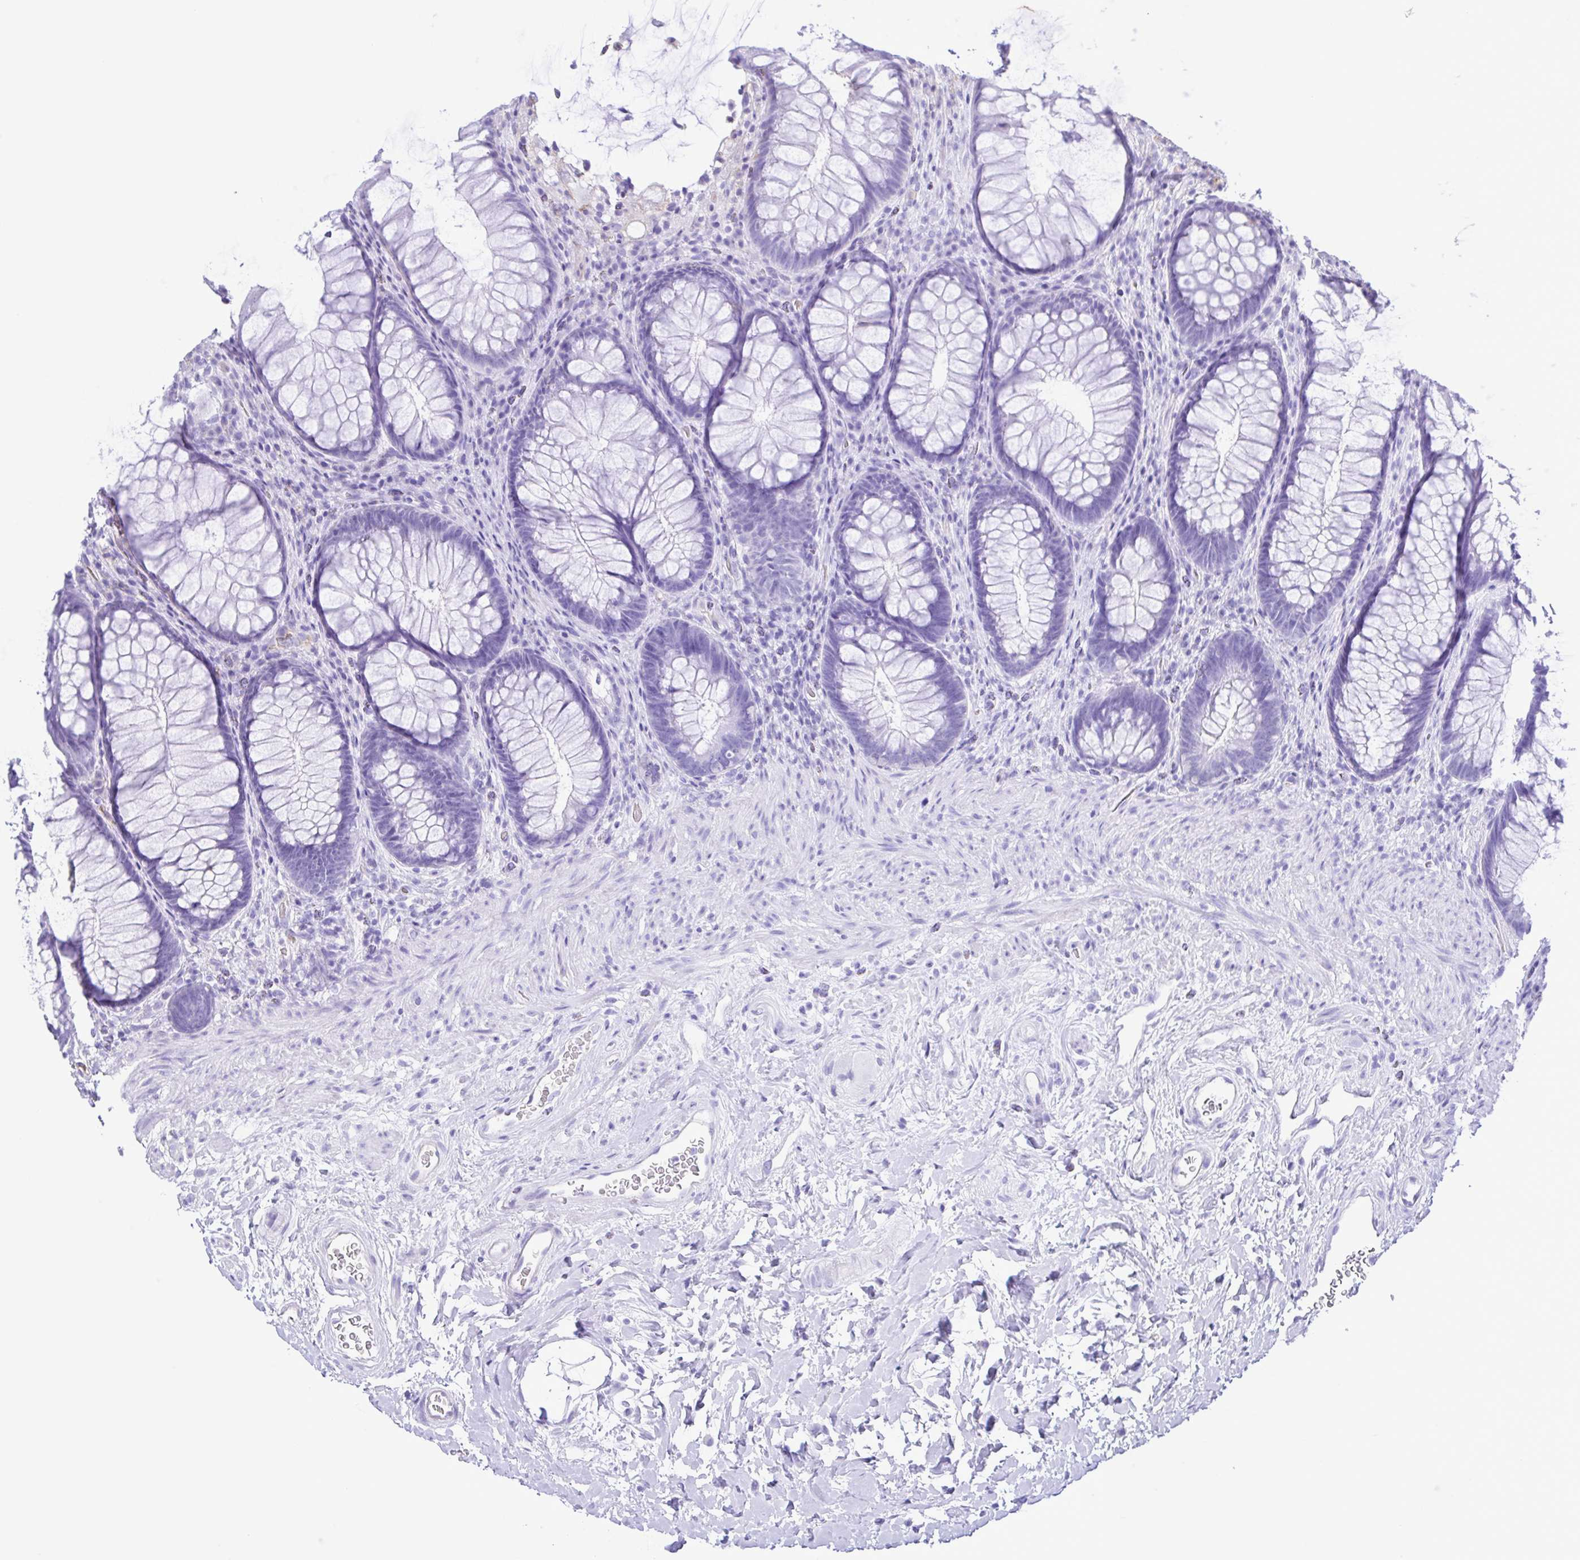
{"staining": {"intensity": "negative", "quantity": "none", "location": "none"}, "tissue": "rectum", "cell_type": "Glandular cells", "image_type": "normal", "snomed": [{"axis": "morphology", "description": "Normal tissue, NOS"}, {"axis": "topography", "description": "Smooth muscle"}, {"axis": "topography", "description": "Rectum"}], "caption": "Immunohistochemistry (IHC) of normal human rectum exhibits no staining in glandular cells. (DAB immunohistochemistry, high magnification).", "gene": "FLT1", "patient": {"sex": "male", "age": 53}}